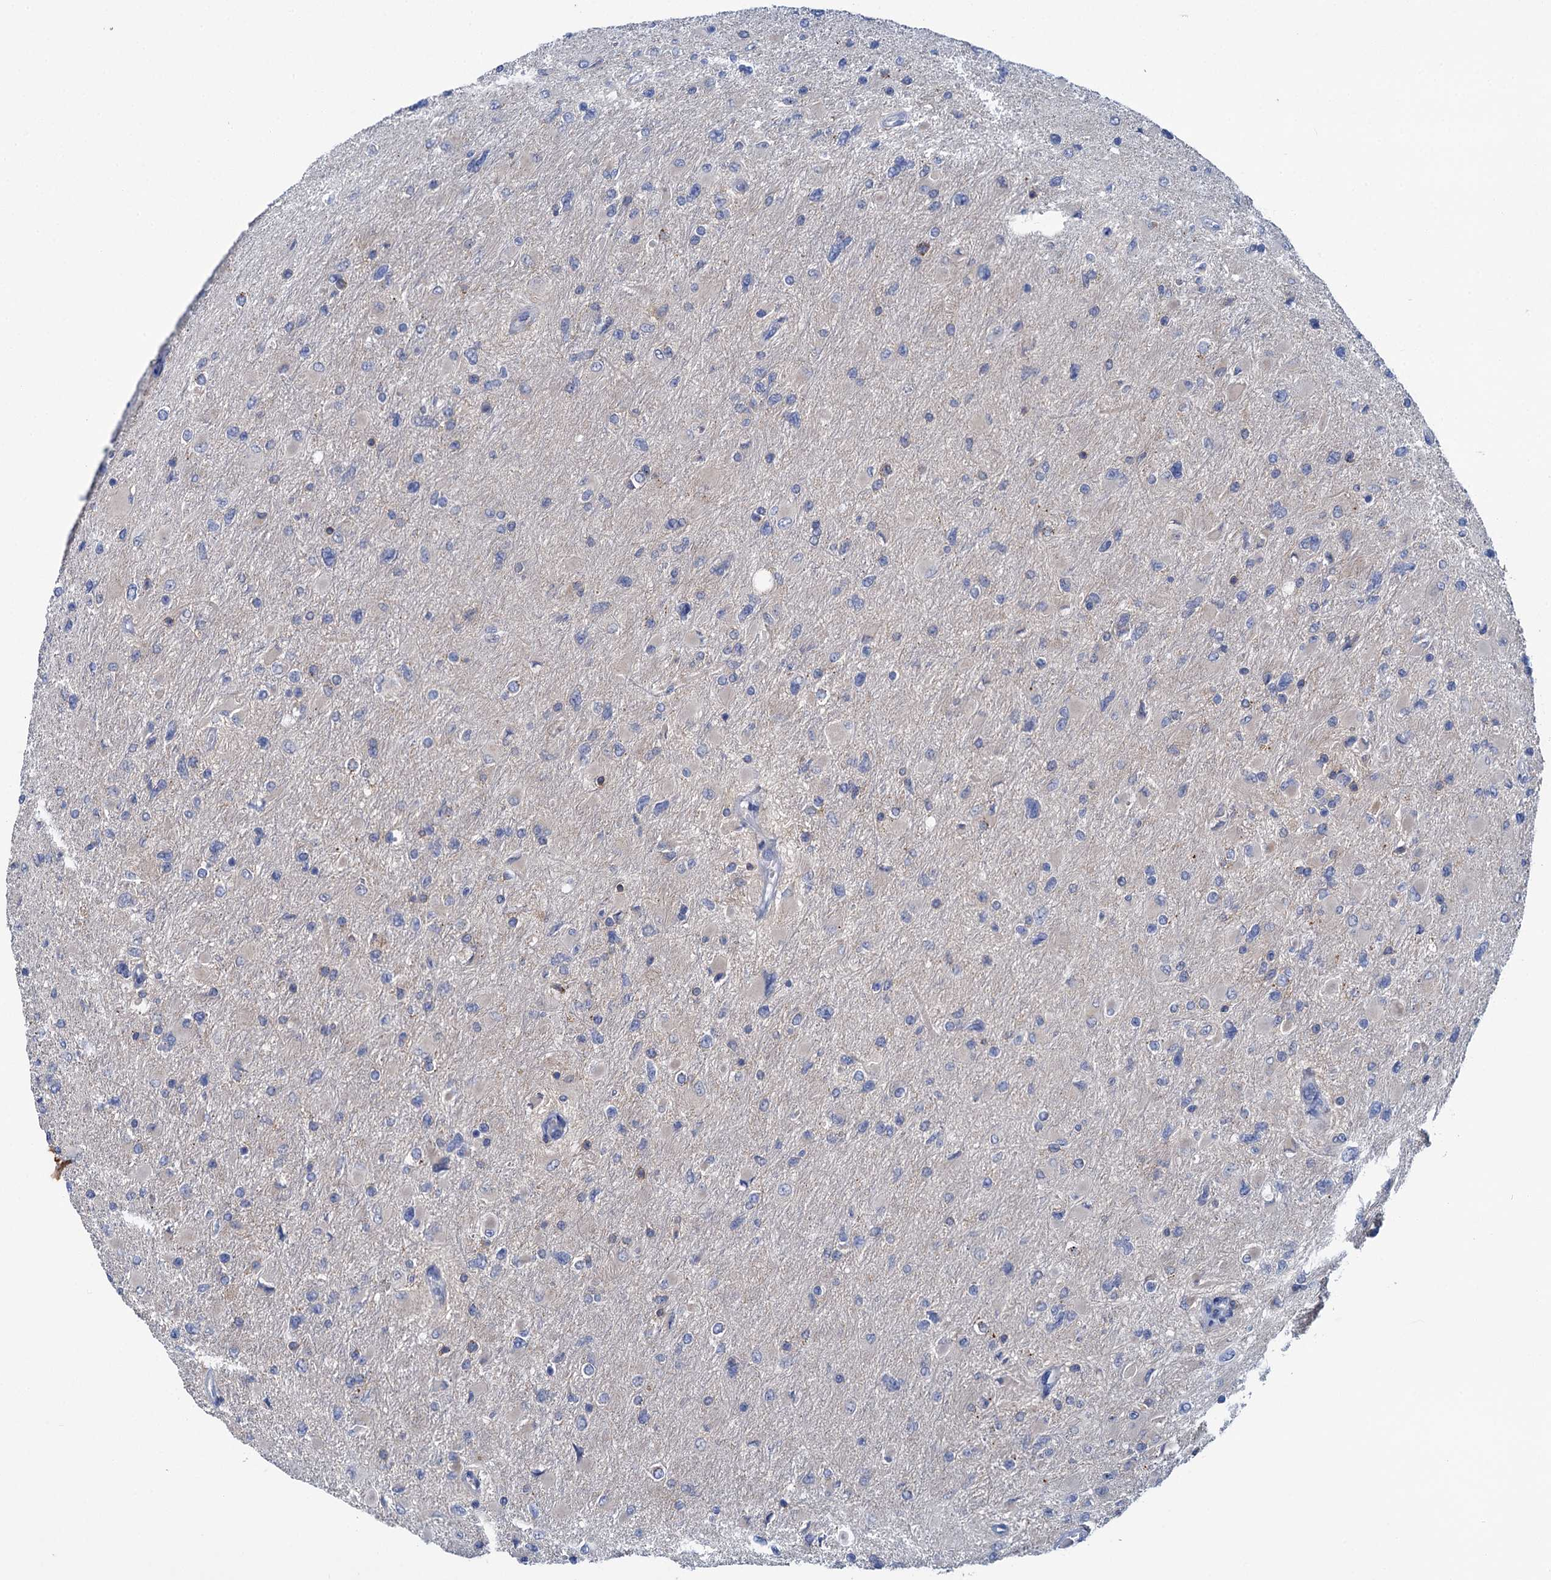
{"staining": {"intensity": "negative", "quantity": "none", "location": "none"}, "tissue": "glioma", "cell_type": "Tumor cells", "image_type": "cancer", "snomed": [{"axis": "morphology", "description": "Glioma, malignant, High grade"}, {"axis": "topography", "description": "Cerebral cortex"}], "caption": "DAB (3,3'-diaminobenzidine) immunohistochemical staining of high-grade glioma (malignant) displays no significant staining in tumor cells.", "gene": "FGFR2", "patient": {"sex": "female", "age": 36}}